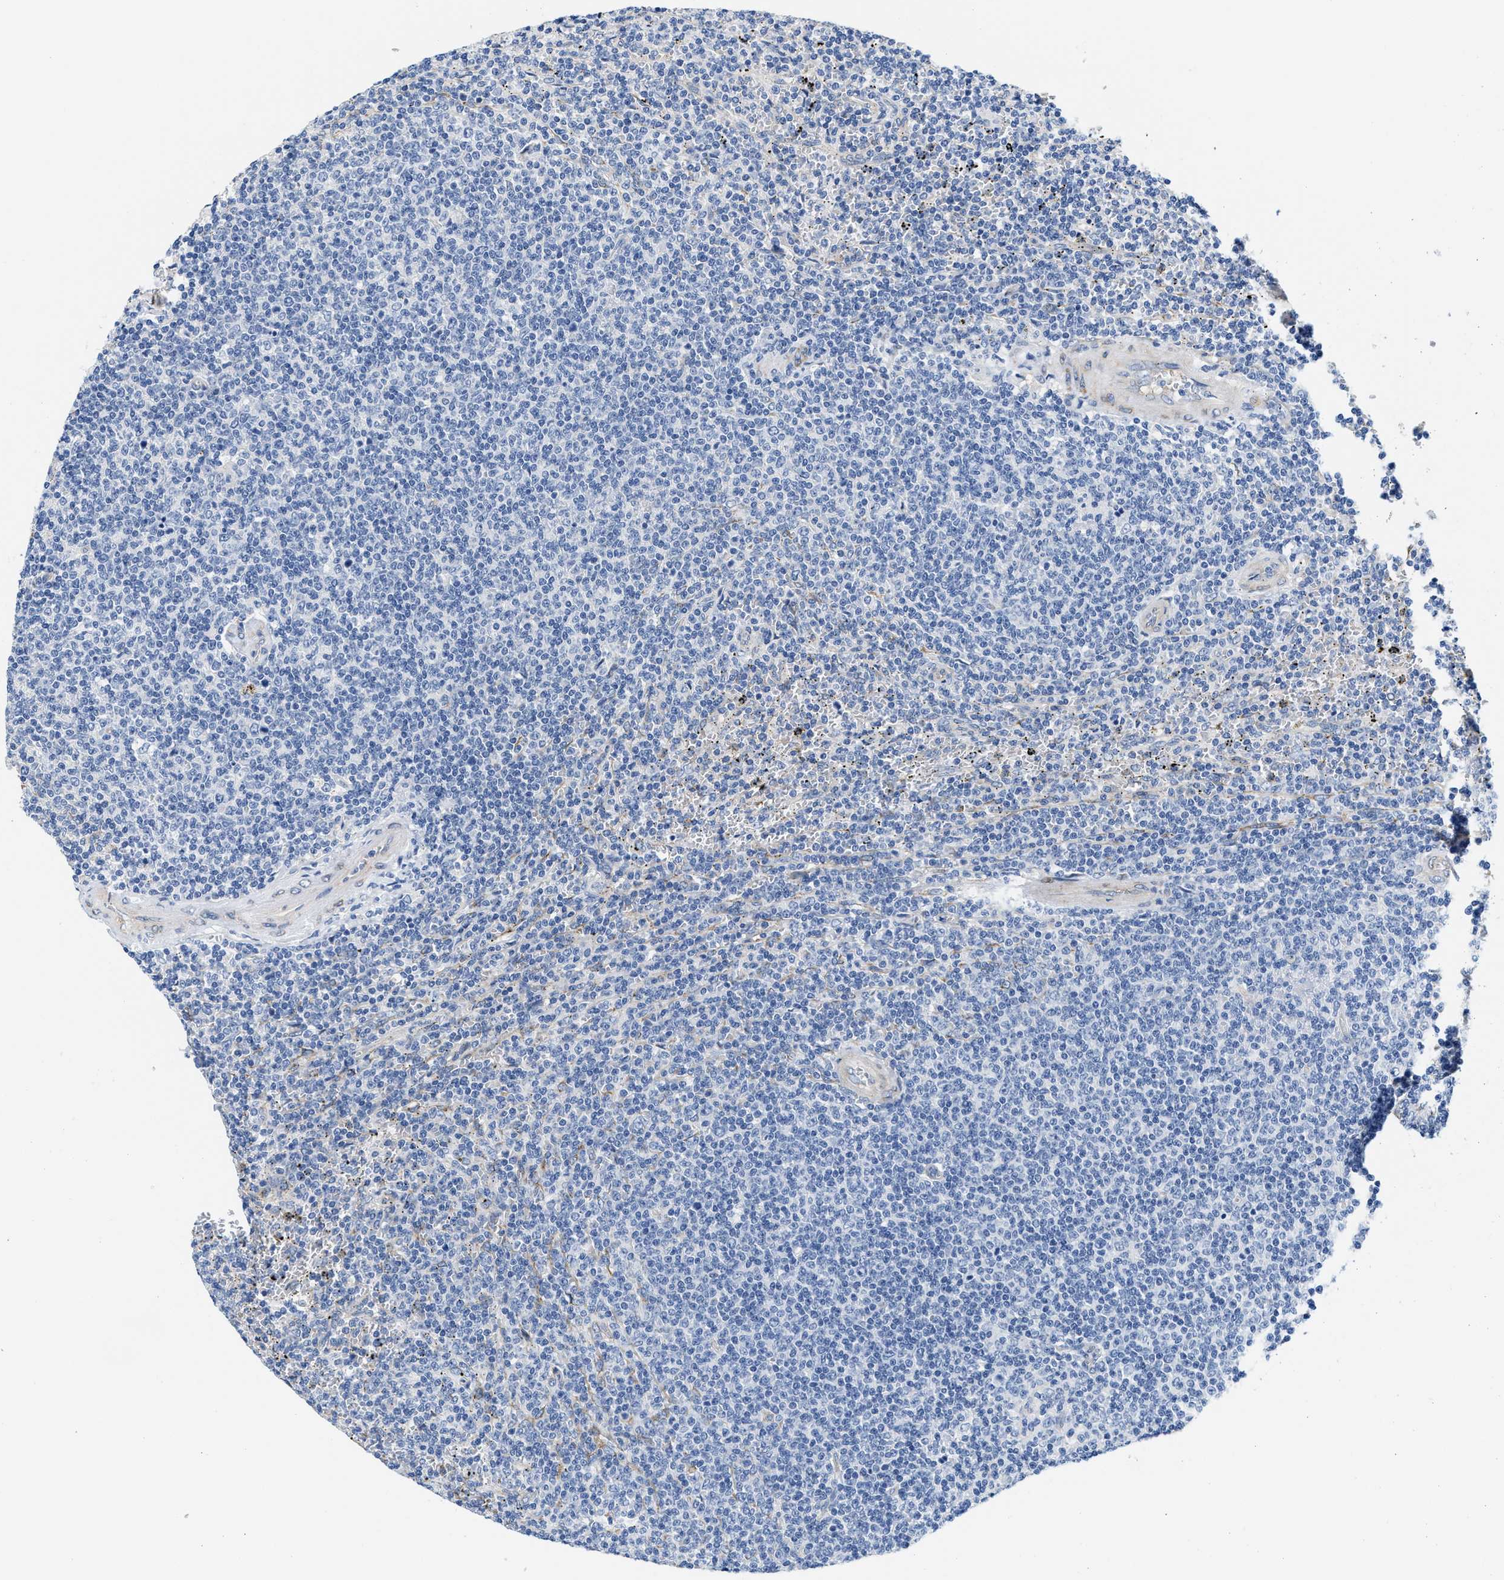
{"staining": {"intensity": "negative", "quantity": "none", "location": "none"}, "tissue": "lymphoma", "cell_type": "Tumor cells", "image_type": "cancer", "snomed": [{"axis": "morphology", "description": "Malignant lymphoma, non-Hodgkin's type, Low grade"}, {"axis": "topography", "description": "Spleen"}], "caption": "High power microscopy histopathology image of an IHC photomicrograph of lymphoma, revealing no significant expression in tumor cells.", "gene": "DSCAM", "patient": {"sex": "female", "age": 50}}